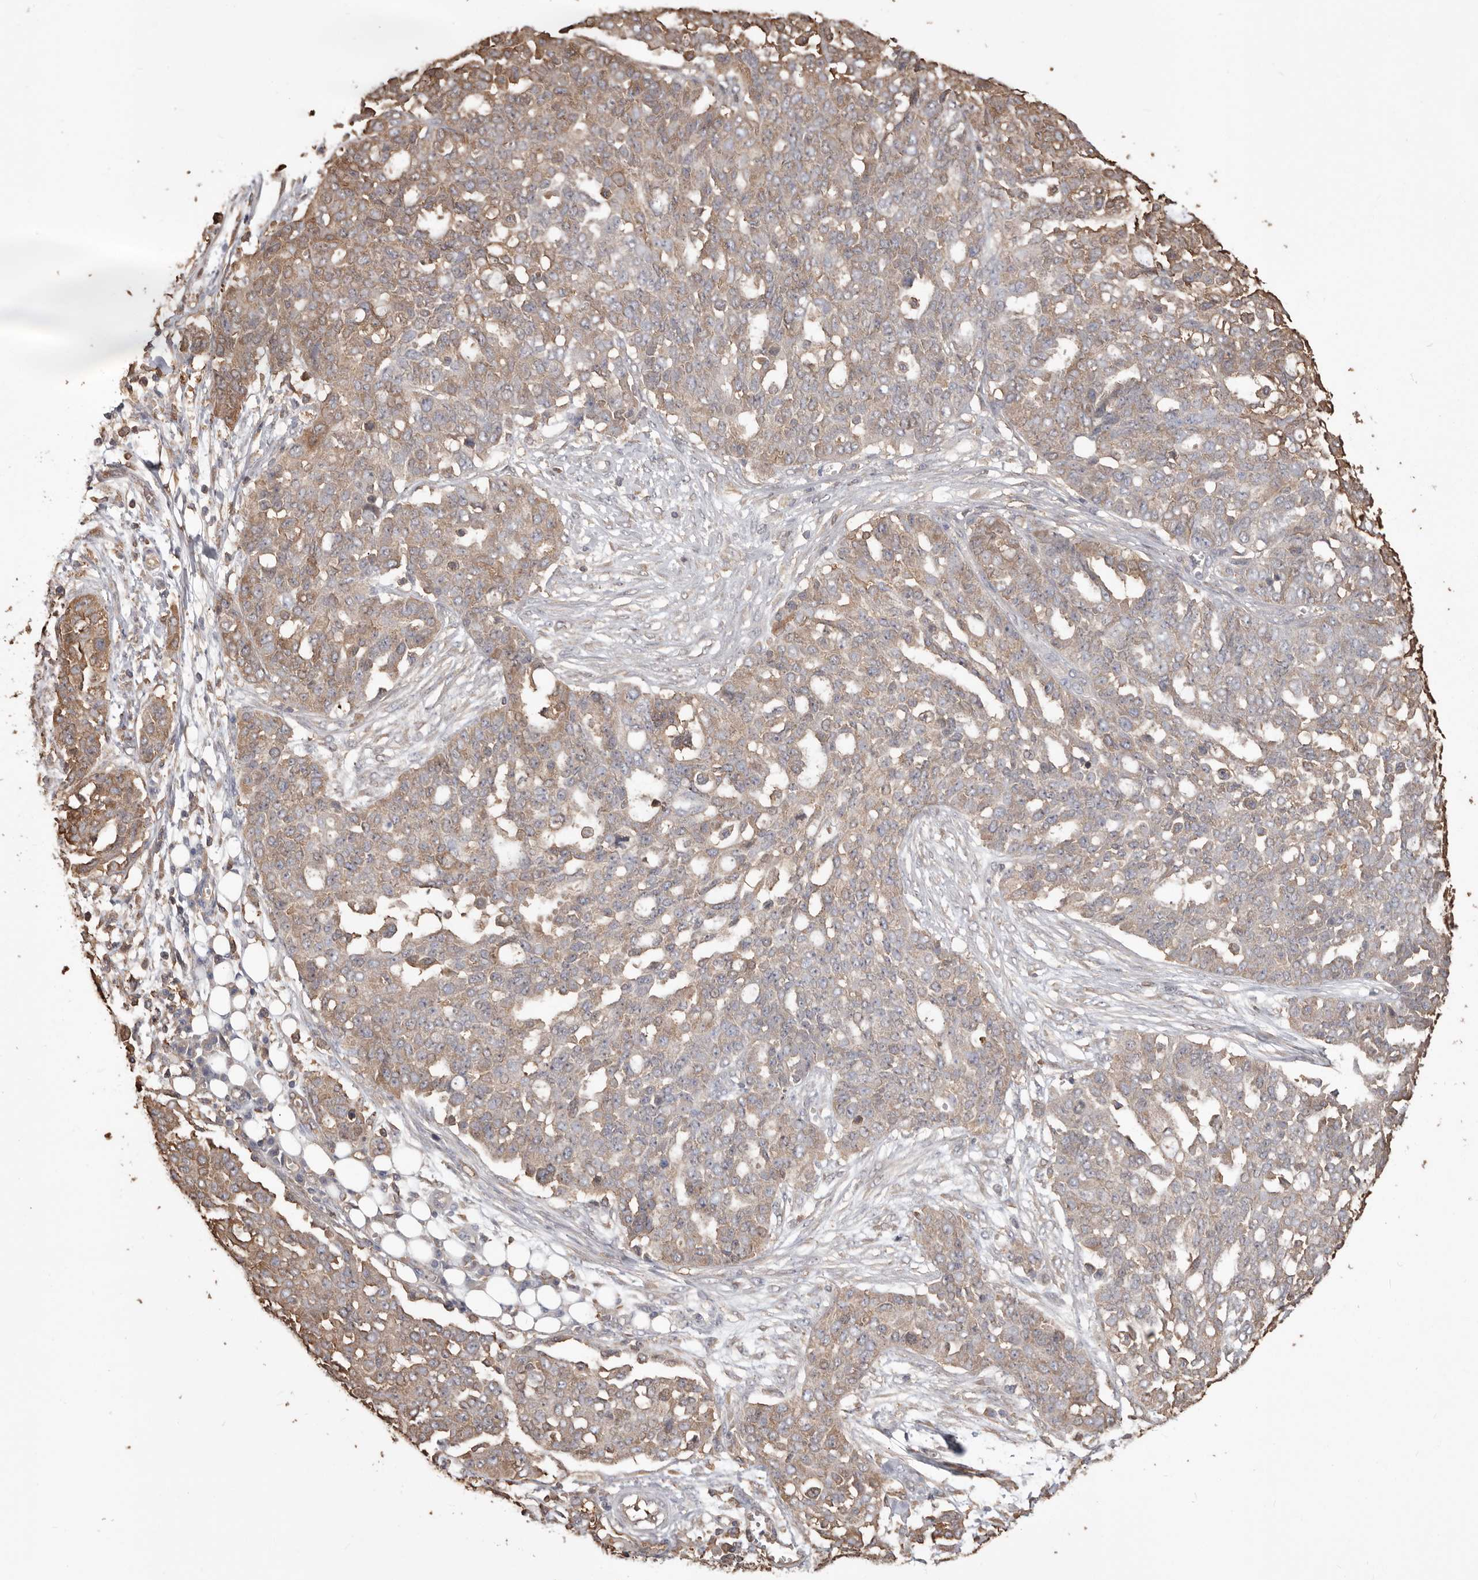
{"staining": {"intensity": "moderate", "quantity": "25%-75%", "location": "cytoplasmic/membranous"}, "tissue": "ovarian cancer", "cell_type": "Tumor cells", "image_type": "cancer", "snomed": [{"axis": "morphology", "description": "Cystadenocarcinoma, serous, NOS"}, {"axis": "topography", "description": "Soft tissue"}, {"axis": "topography", "description": "Ovary"}], "caption": "Protein analysis of serous cystadenocarcinoma (ovarian) tissue shows moderate cytoplasmic/membranous expression in about 25%-75% of tumor cells.", "gene": "PKM", "patient": {"sex": "female", "age": 57}}